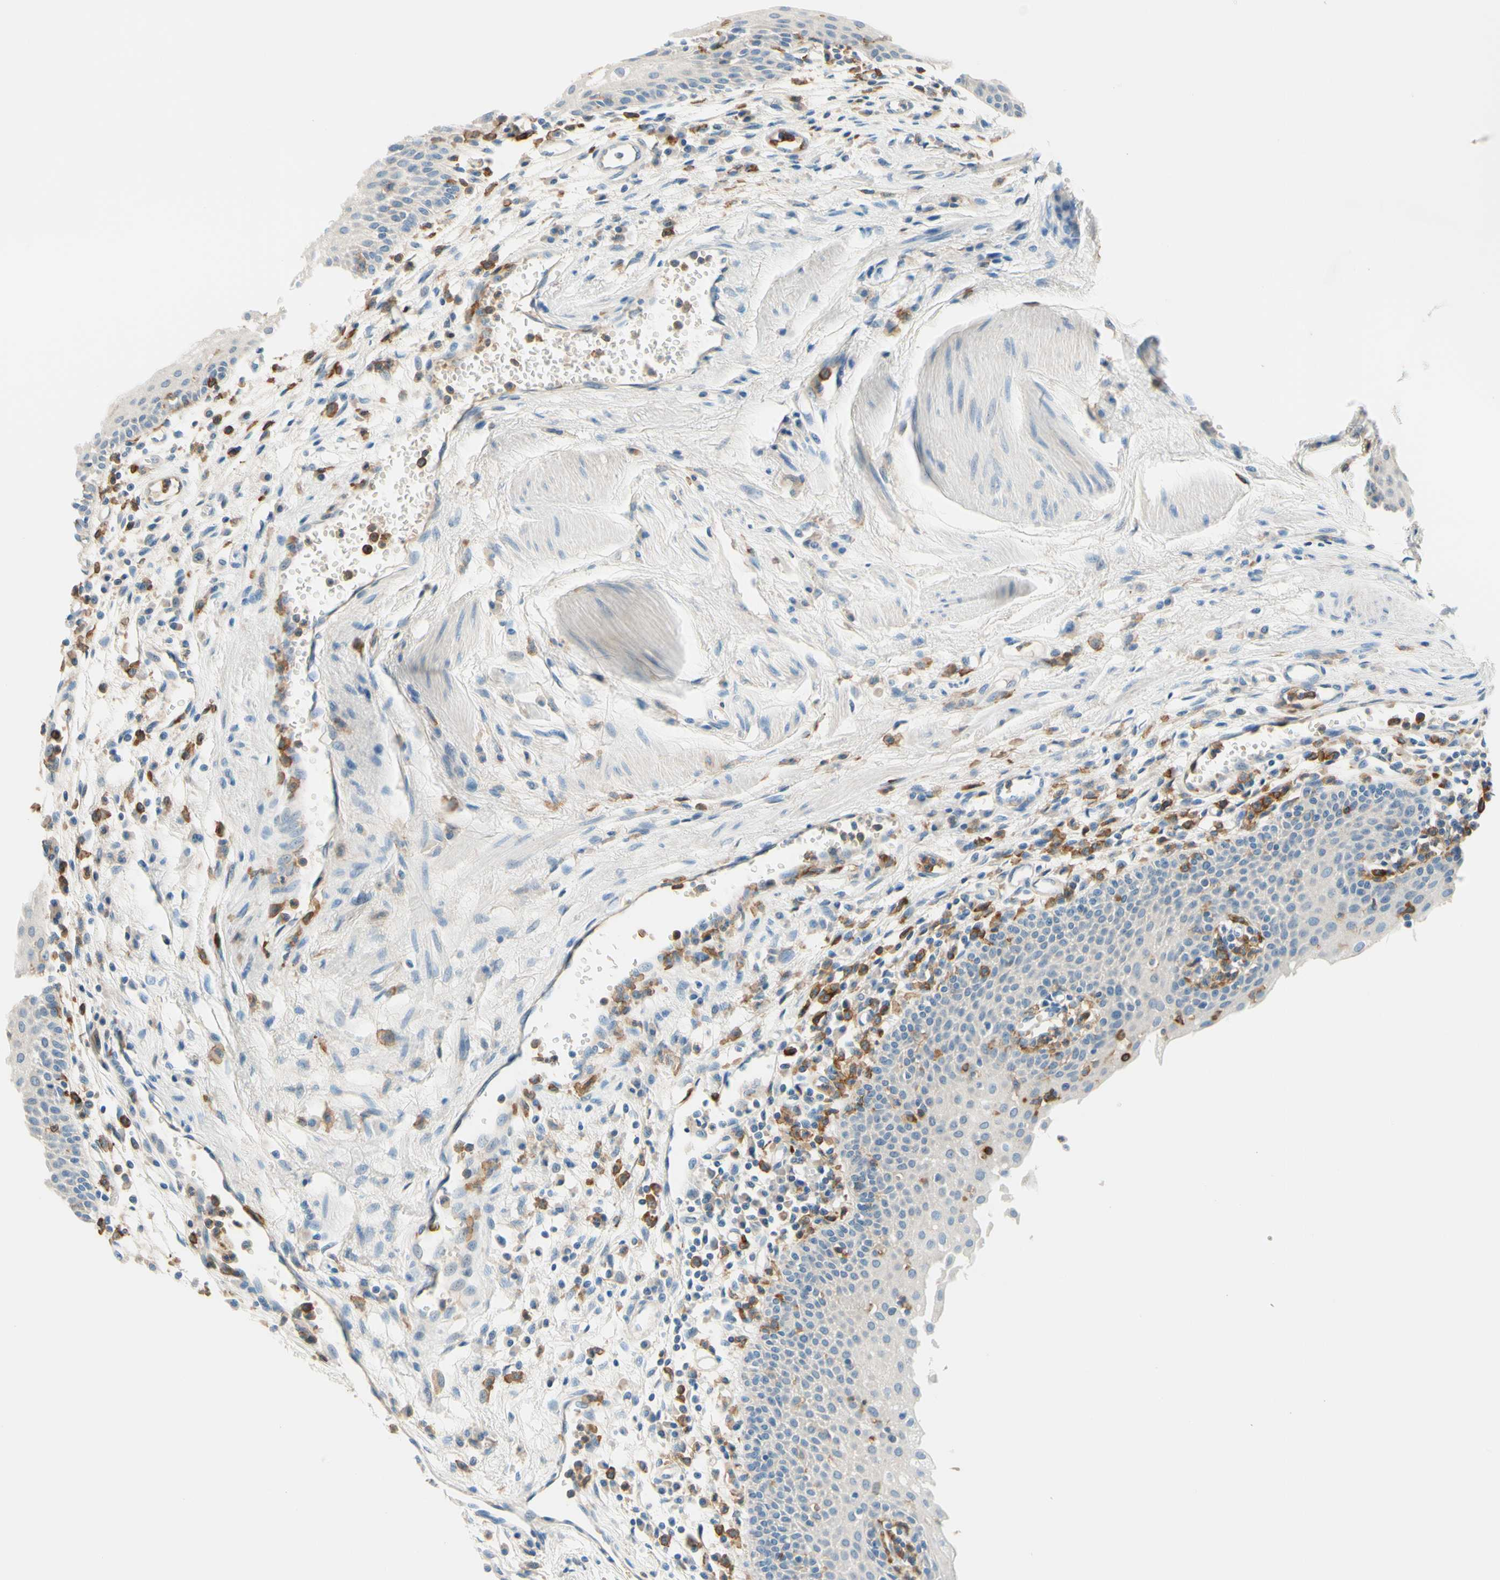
{"staining": {"intensity": "weak", "quantity": "<25%", "location": "cytoplasmic/membranous"}, "tissue": "urothelial cancer", "cell_type": "Tumor cells", "image_type": "cancer", "snomed": [{"axis": "morphology", "description": "Urothelial carcinoma, High grade"}, {"axis": "topography", "description": "Urinary bladder"}], "caption": "Protein analysis of urothelial carcinoma (high-grade) exhibits no significant expression in tumor cells.", "gene": "SIGLEC9", "patient": {"sex": "female", "age": 85}}